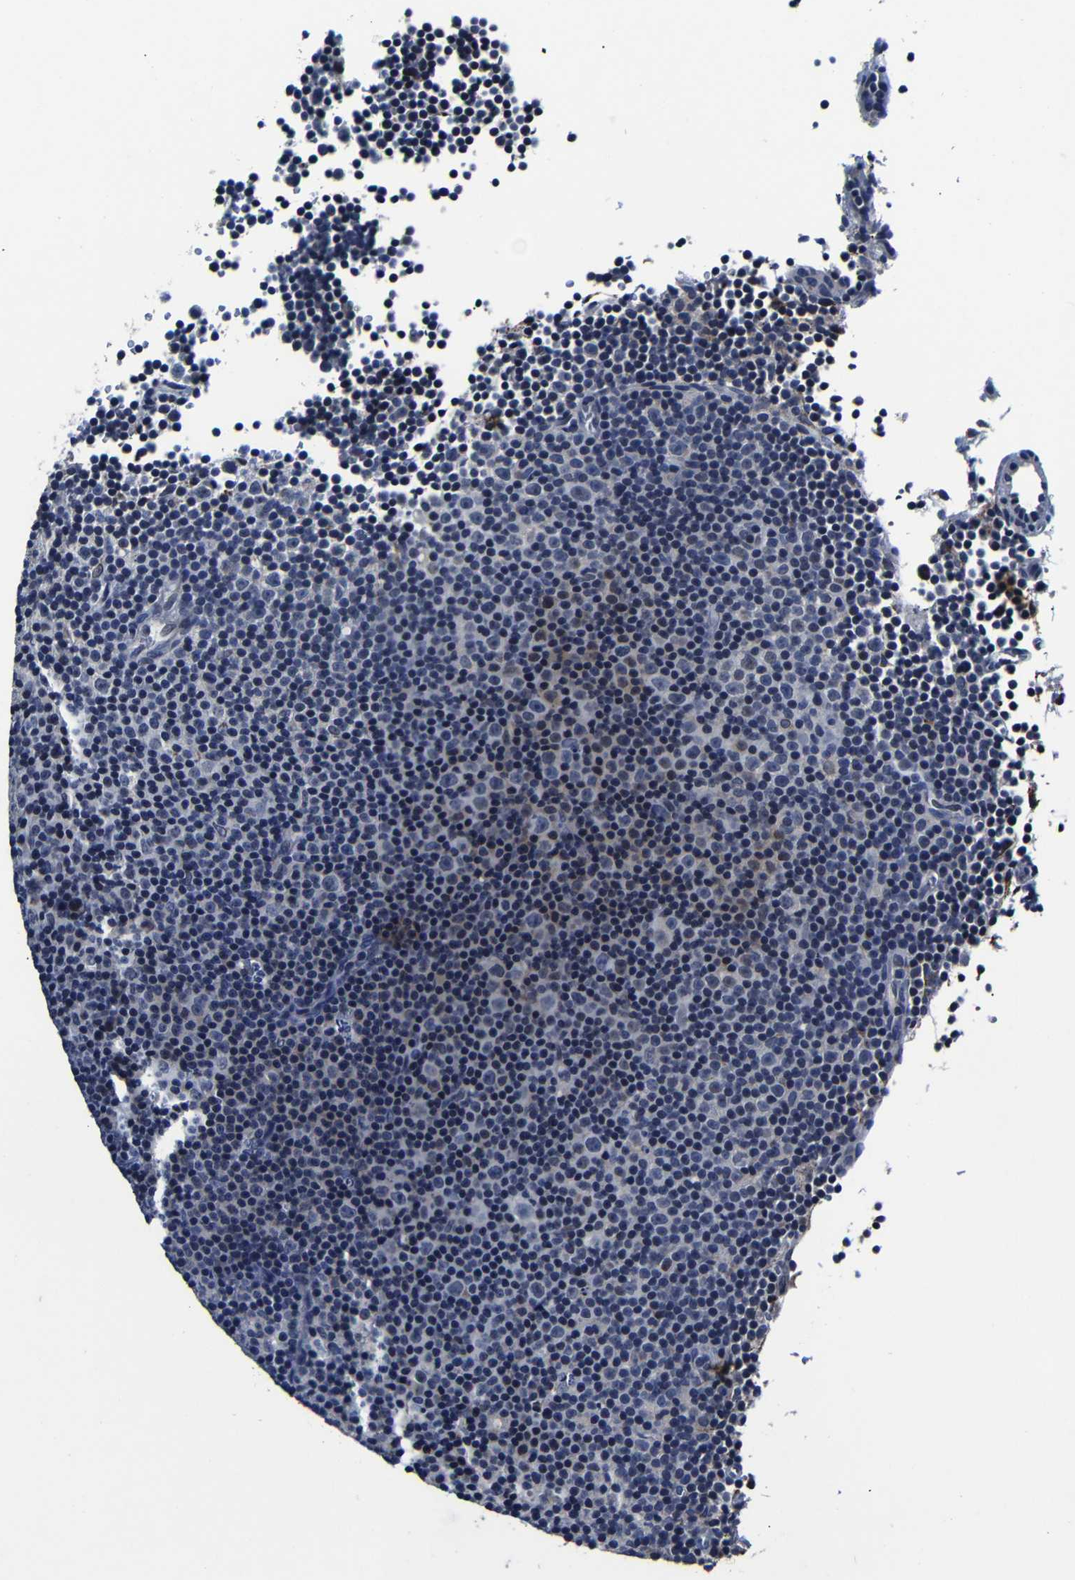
{"staining": {"intensity": "negative", "quantity": "none", "location": "none"}, "tissue": "lymphoma", "cell_type": "Tumor cells", "image_type": "cancer", "snomed": [{"axis": "morphology", "description": "Malignant lymphoma, non-Hodgkin's type, Low grade"}, {"axis": "topography", "description": "Lymph node"}], "caption": "Human lymphoma stained for a protein using IHC exhibits no staining in tumor cells.", "gene": "DEPP1", "patient": {"sex": "female", "age": 67}}